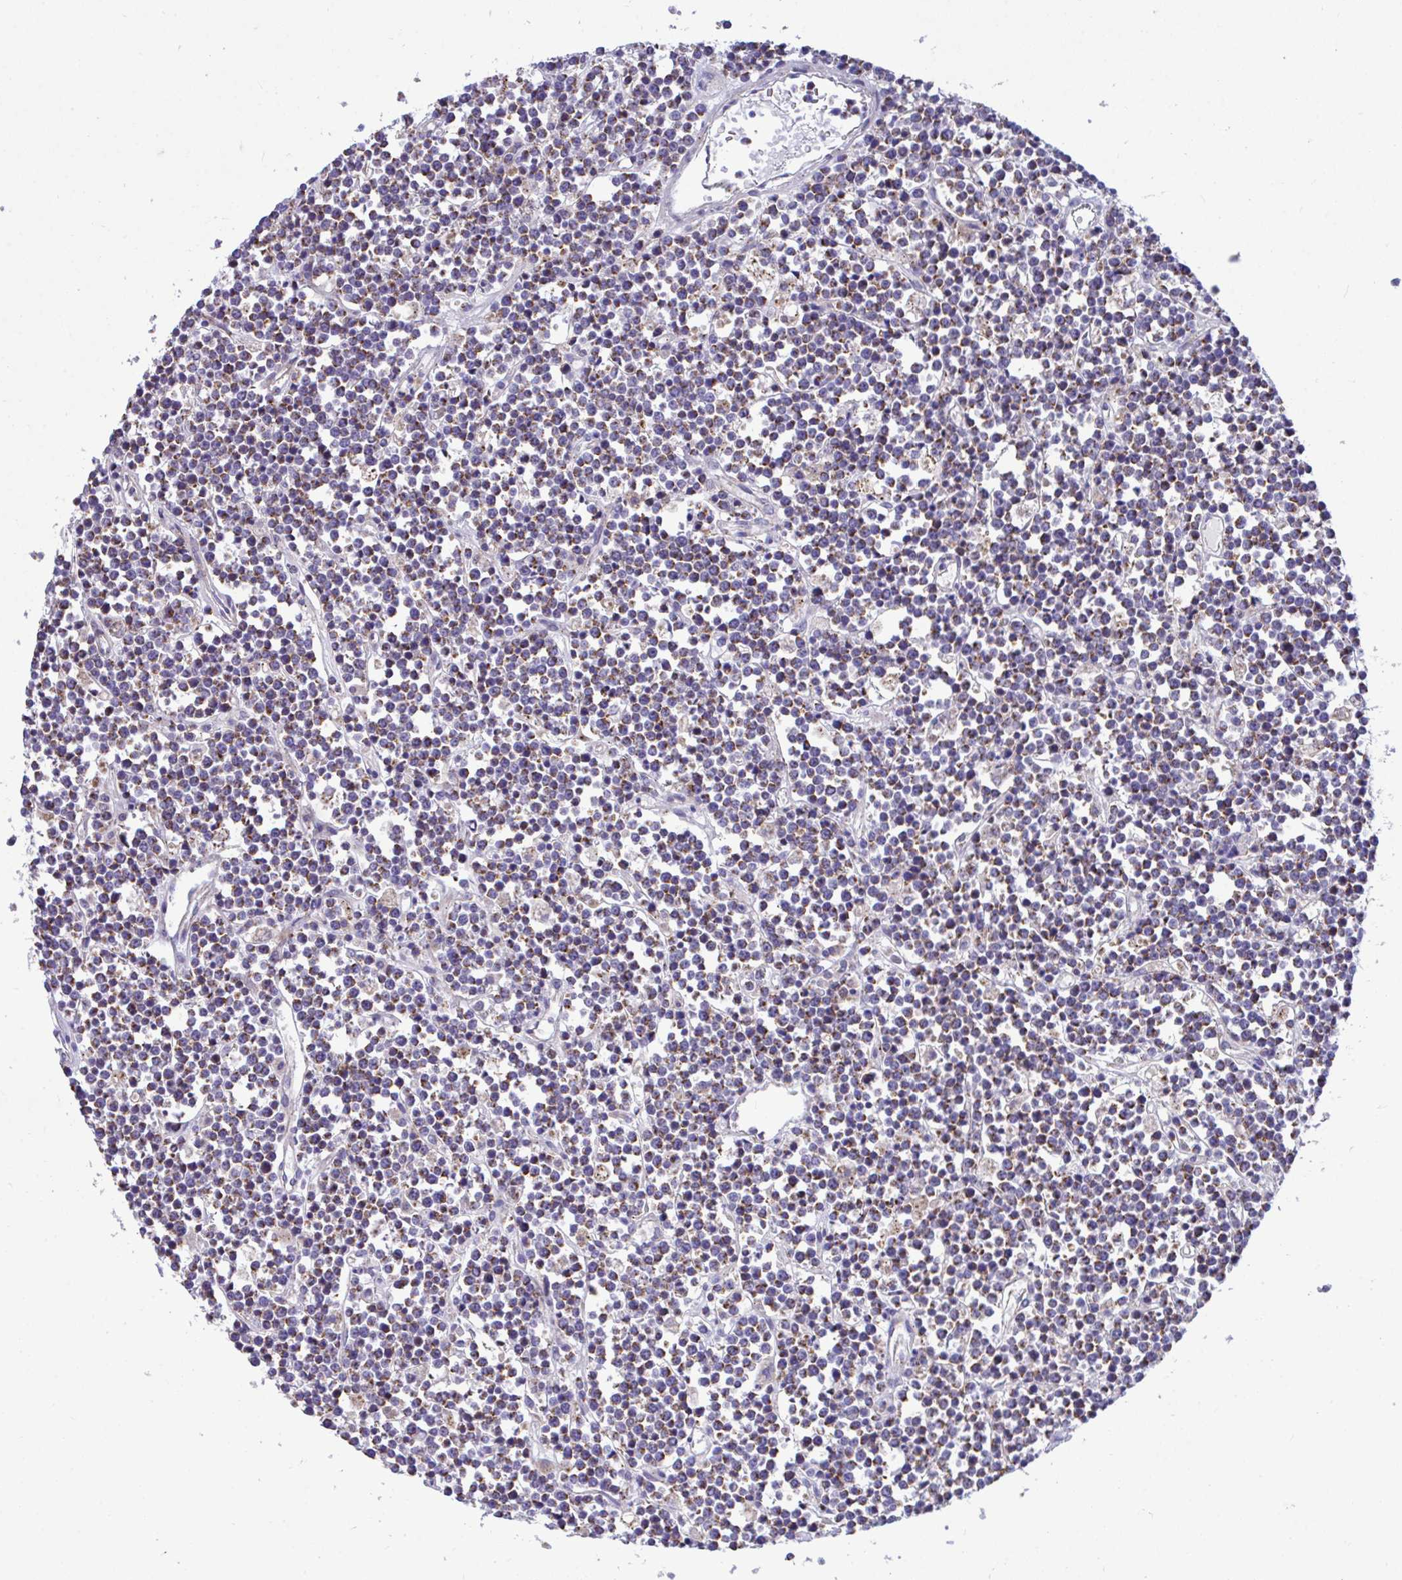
{"staining": {"intensity": "moderate", "quantity": ">75%", "location": "cytoplasmic/membranous"}, "tissue": "lymphoma", "cell_type": "Tumor cells", "image_type": "cancer", "snomed": [{"axis": "morphology", "description": "Malignant lymphoma, non-Hodgkin's type, High grade"}, {"axis": "topography", "description": "Ovary"}], "caption": "Immunohistochemical staining of human high-grade malignant lymphoma, non-Hodgkin's type displays medium levels of moderate cytoplasmic/membranous staining in approximately >75% of tumor cells.", "gene": "MRPS16", "patient": {"sex": "female", "age": 56}}